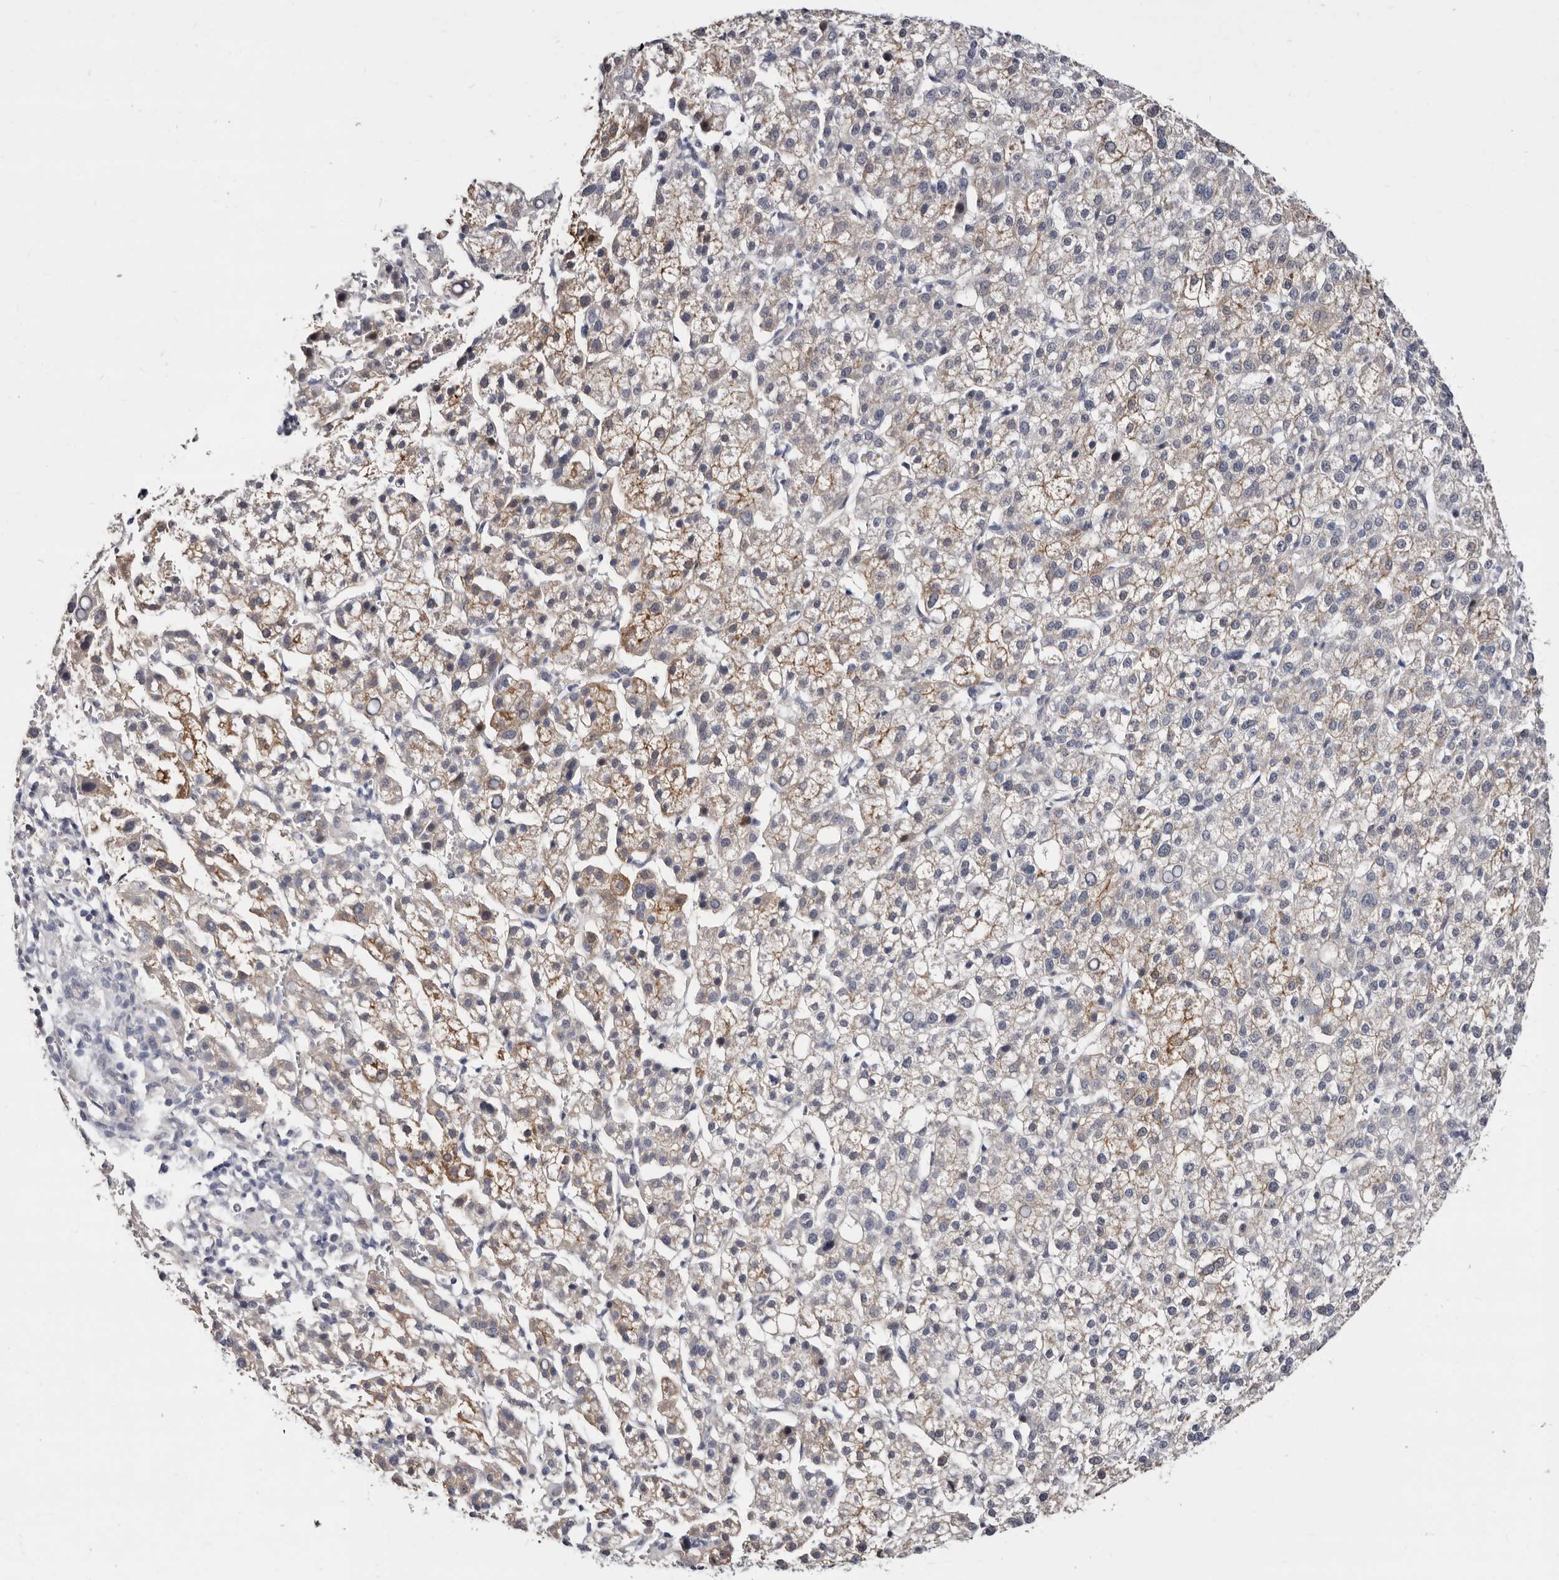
{"staining": {"intensity": "weak", "quantity": "25%-75%", "location": "cytoplasmic/membranous"}, "tissue": "liver cancer", "cell_type": "Tumor cells", "image_type": "cancer", "snomed": [{"axis": "morphology", "description": "Carcinoma, Hepatocellular, NOS"}, {"axis": "topography", "description": "Liver"}], "caption": "Weak cytoplasmic/membranous protein staining is seen in about 25%-75% of tumor cells in hepatocellular carcinoma (liver). (DAB = brown stain, brightfield microscopy at high magnification).", "gene": "KLHL4", "patient": {"sex": "female", "age": 58}}